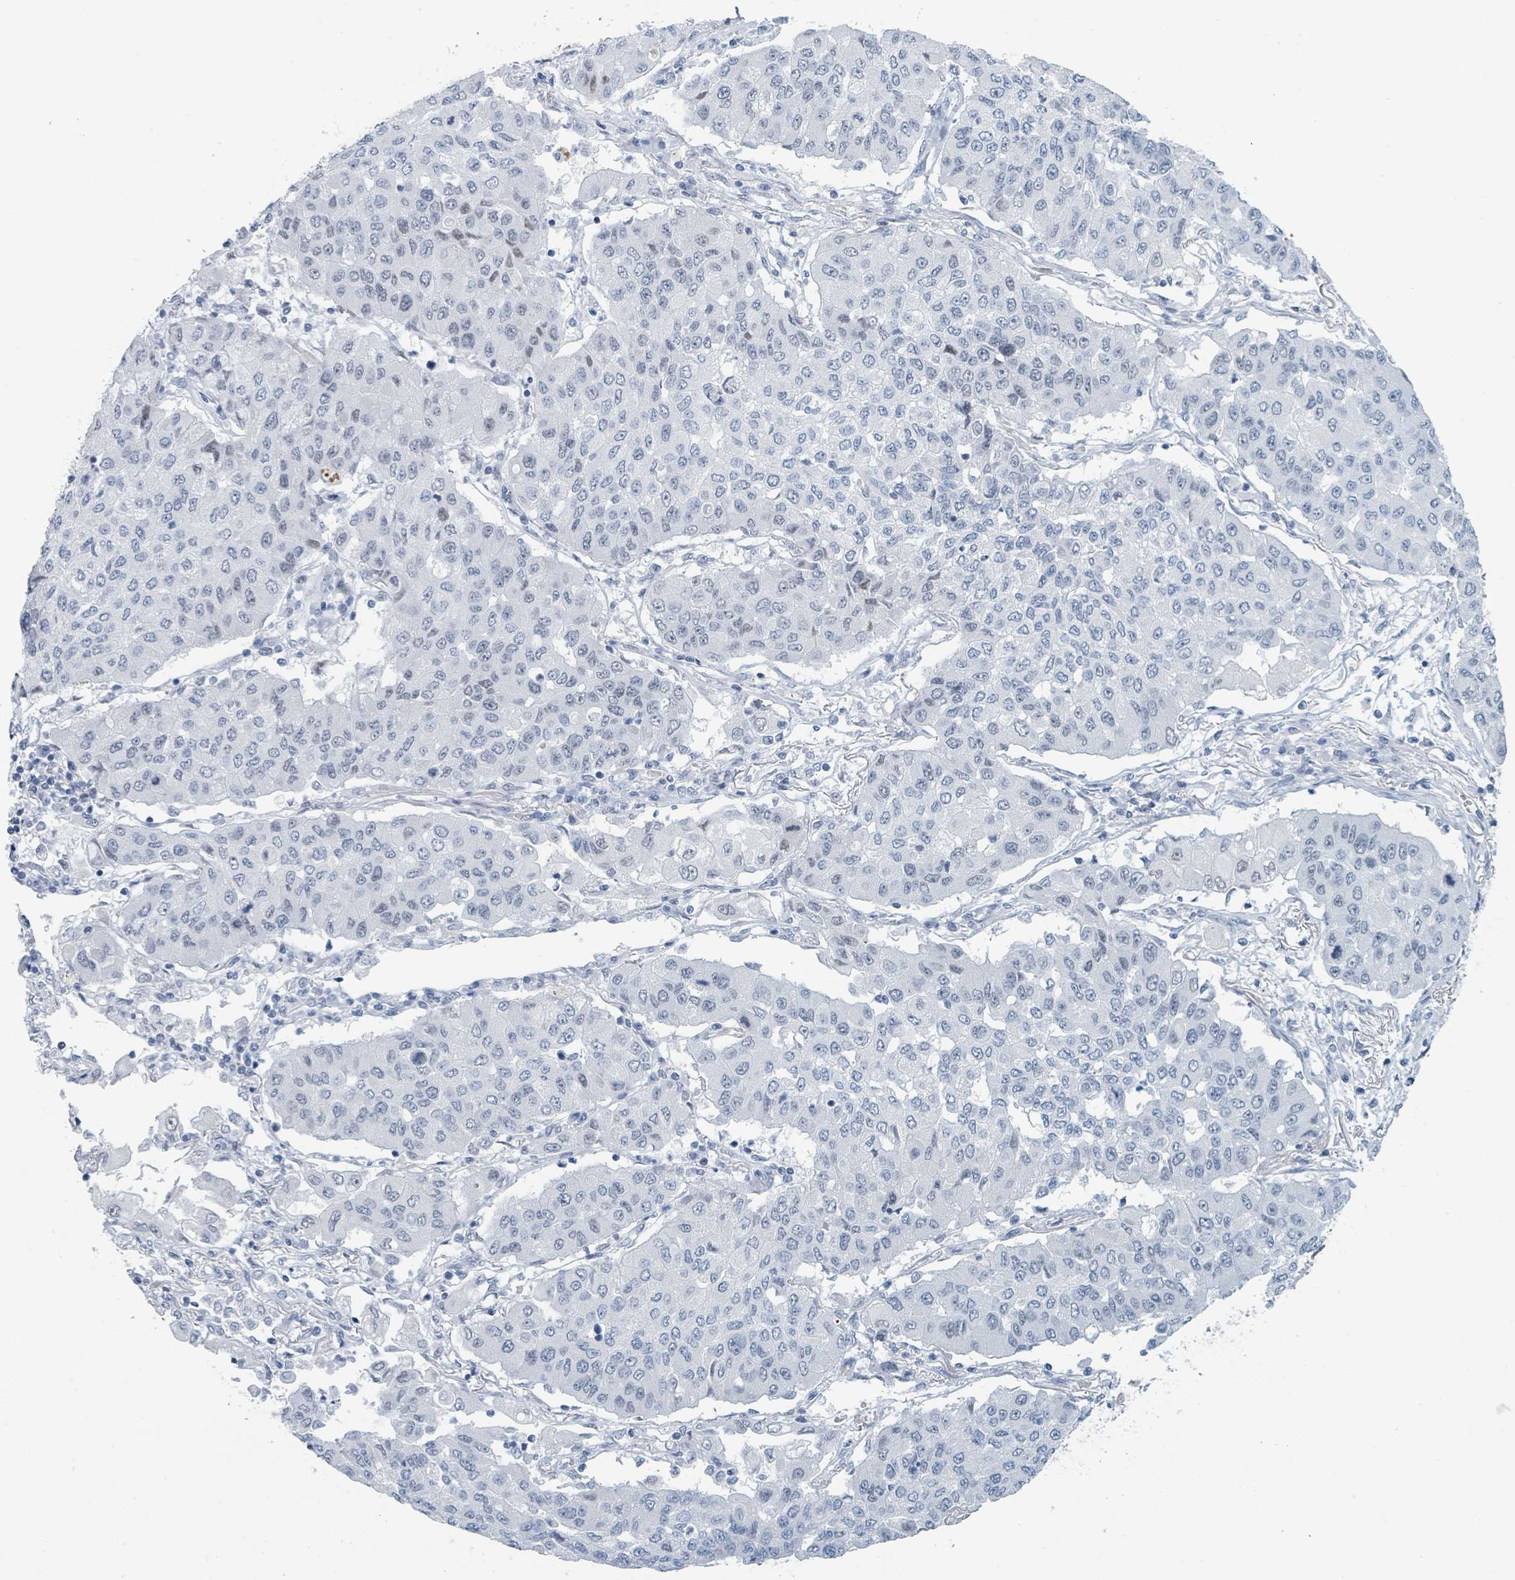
{"staining": {"intensity": "negative", "quantity": "none", "location": "none"}, "tissue": "lung cancer", "cell_type": "Tumor cells", "image_type": "cancer", "snomed": [{"axis": "morphology", "description": "Squamous cell carcinoma, NOS"}, {"axis": "topography", "description": "Lung"}], "caption": "Immunohistochemical staining of human lung squamous cell carcinoma exhibits no significant positivity in tumor cells.", "gene": "EHMT2", "patient": {"sex": "male", "age": 74}}